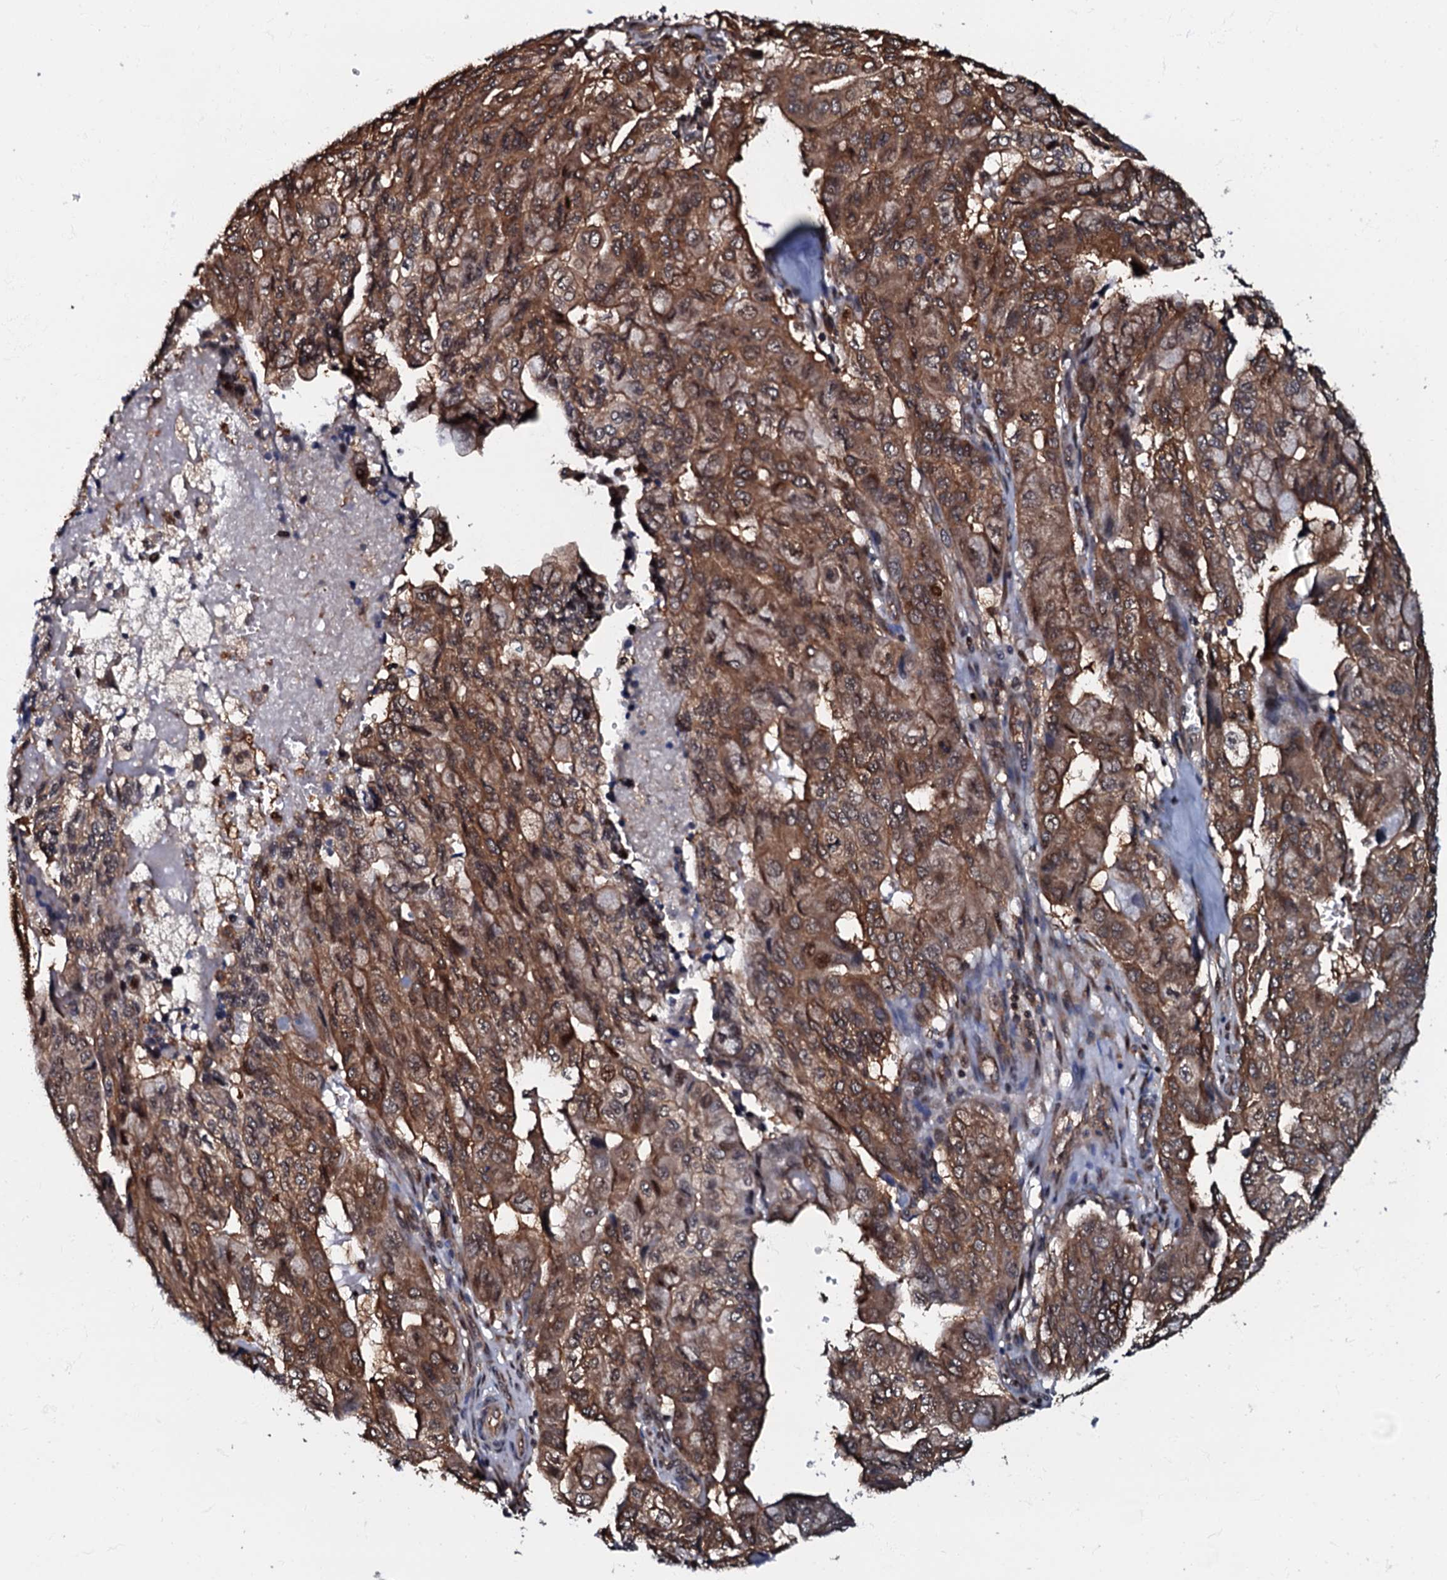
{"staining": {"intensity": "moderate", "quantity": ">75%", "location": "cytoplasmic/membranous"}, "tissue": "pancreatic cancer", "cell_type": "Tumor cells", "image_type": "cancer", "snomed": [{"axis": "morphology", "description": "Adenocarcinoma, NOS"}, {"axis": "topography", "description": "Pancreas"}], "caption": "IHC of human pancreatic adenocarcinoma demonstrates medium levels of moderate cytoplasmic/membranous positivity in about >75% of tumor cells. (Brightfield microscopy of DAB IHC at high magnification).", "gene": "OSBP", "patient": {"sex": "male", "age": 51}}